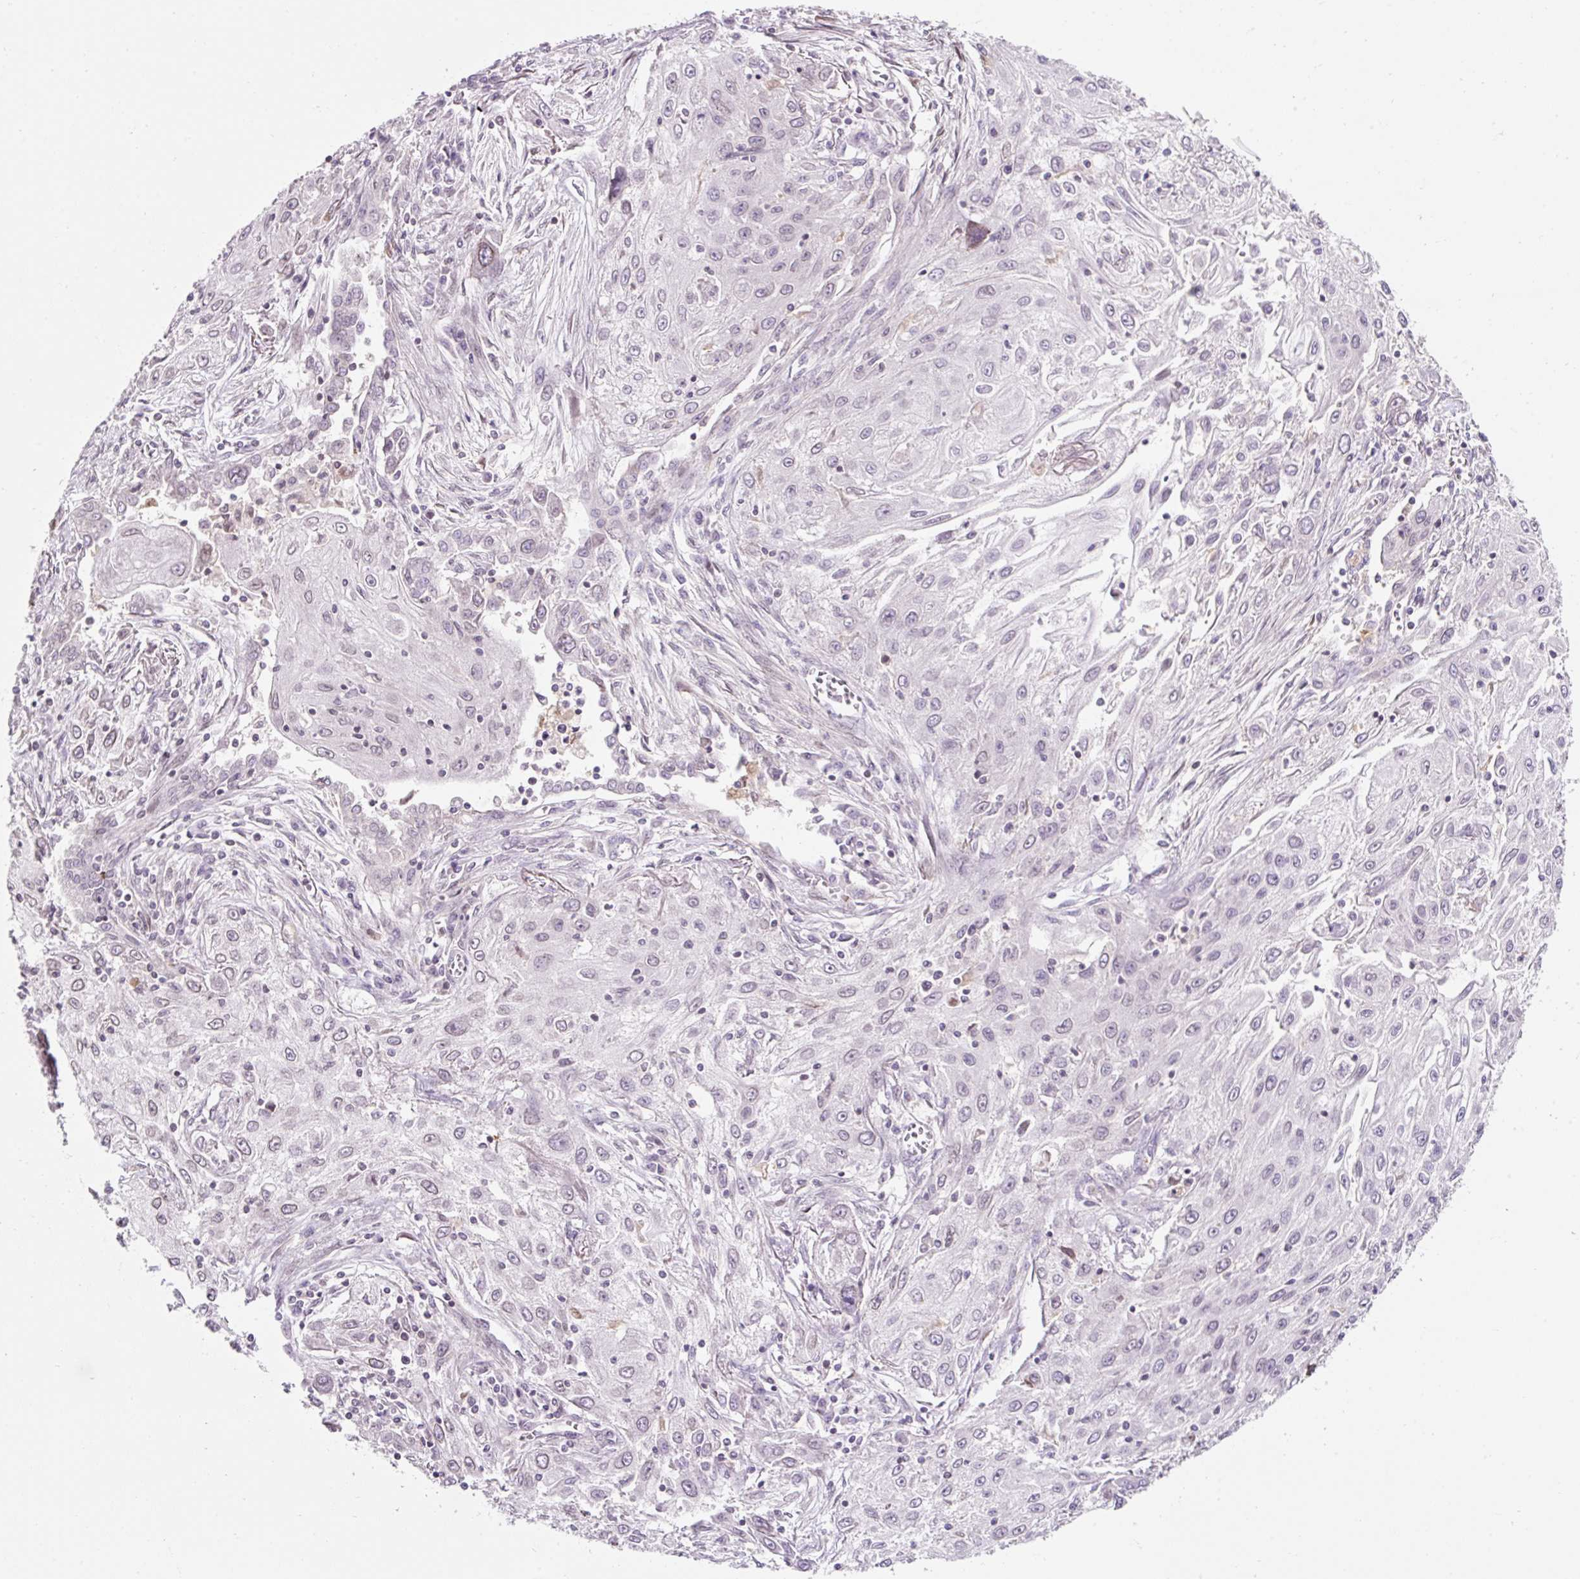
{"staining": {"intensity": "negative", "quantity": "none", "location": "none"}, "tissue": "lung cancer", "cell_type": "Tumor cells", "image_type": "cancer", "snomed": [{"axis": "morphology", "description": "Squamous cell carcinoma, NOS"}, {"axis": "topography", "description": "Lung"}], "caption": "Lung squamous cell carcinoma stained for a protein using IHC displays no expression tumor cells.", "gene": "ZNF610", "patient": {"sex": "female", "age": 69}}